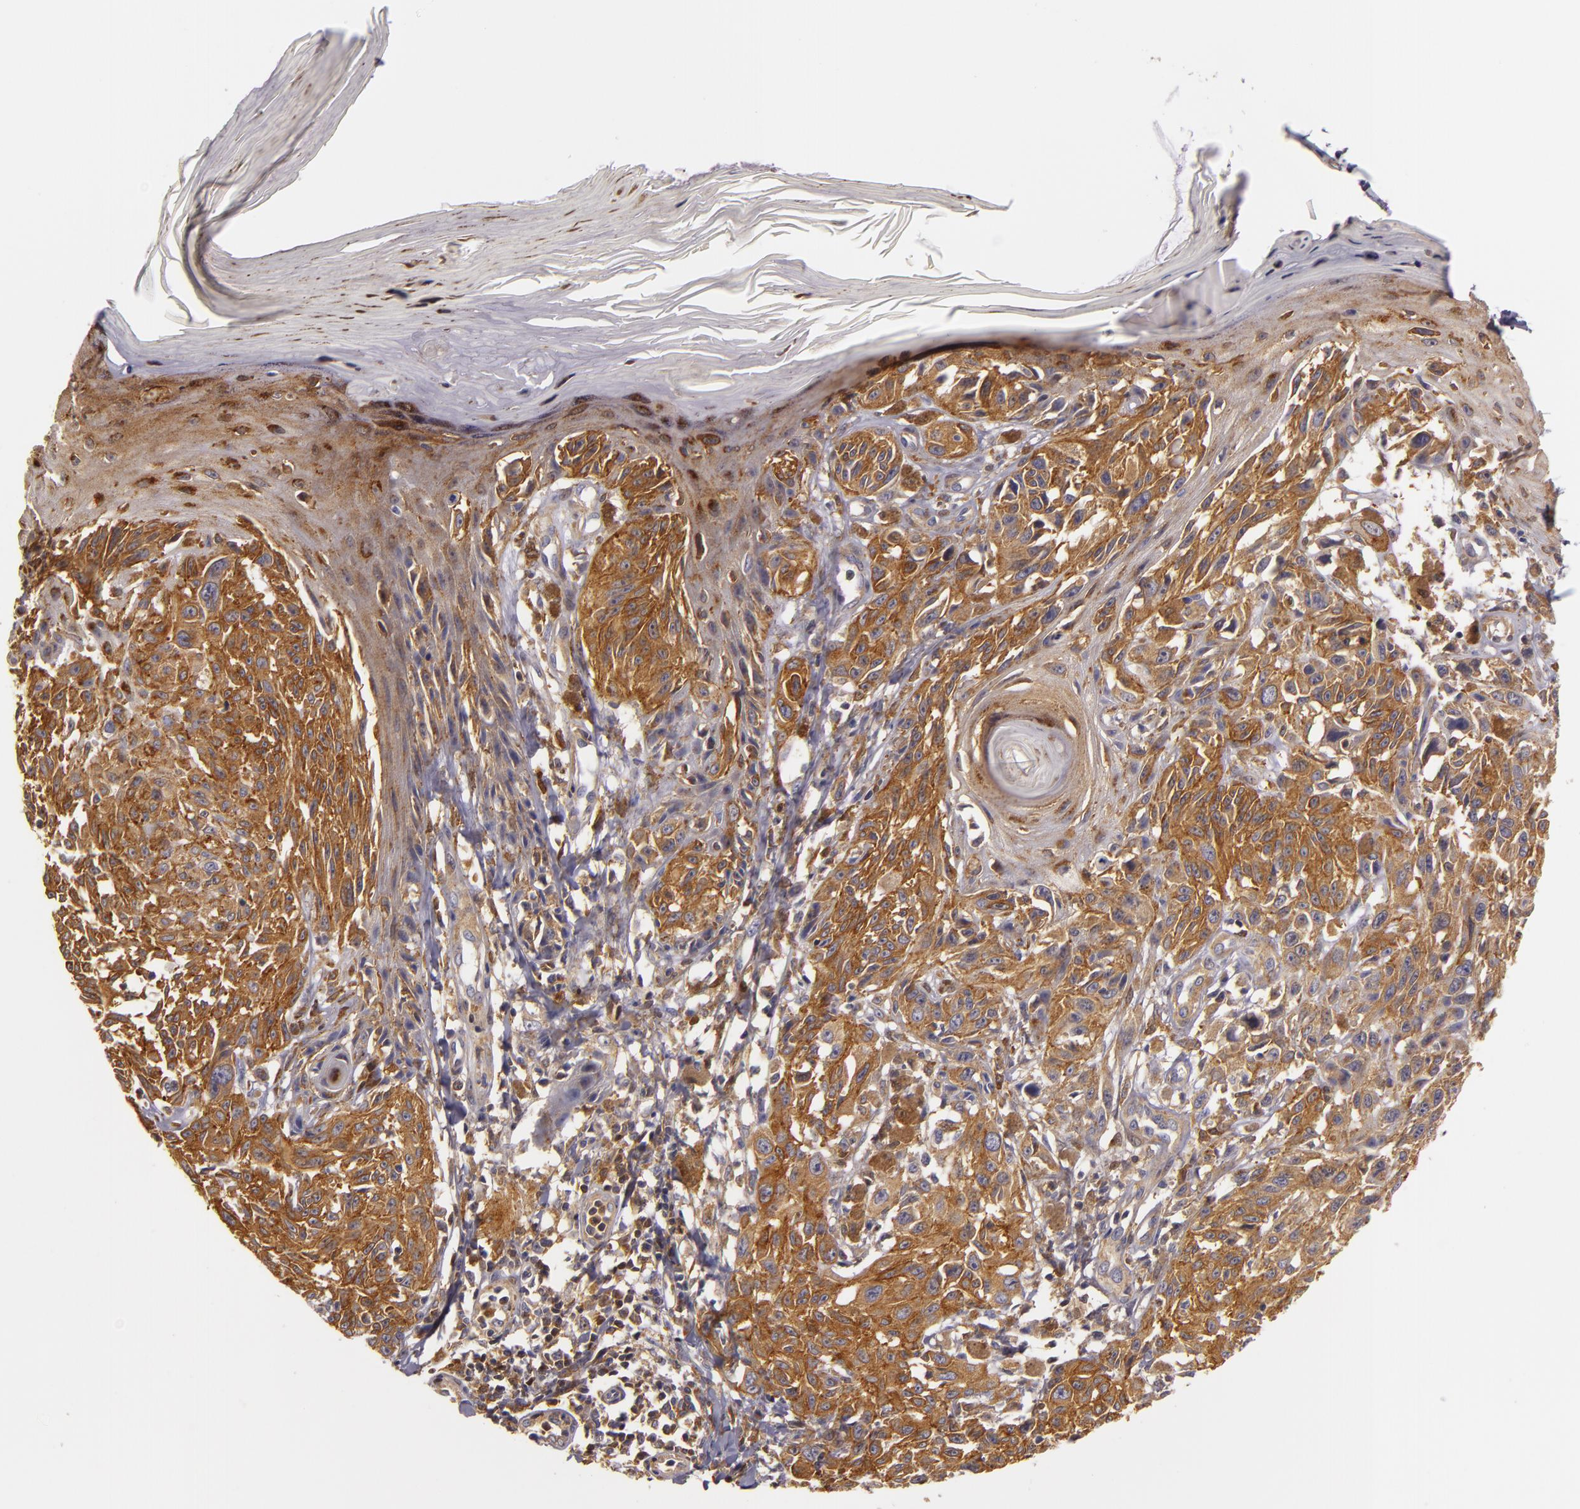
{"staining": {"intensity": "strong", "quantity": ">75%", "location": "cytoplasmic/membranous"}, "tissue": "melanoma", "cell_type": "Tumor cells", "image_type": "cancer", "snomed": [{"axis": "morphology", "description": "Malignant melanoma, NOS"}, {"axis": "topography", "description": "Skin"}], "caption": "Strong cytoplasmic/membranous expression is identified in about >75% of tumor cells in malignant melanoma.", "gene": "TOM1", "patient": {"sex": "female", "age": 77}}